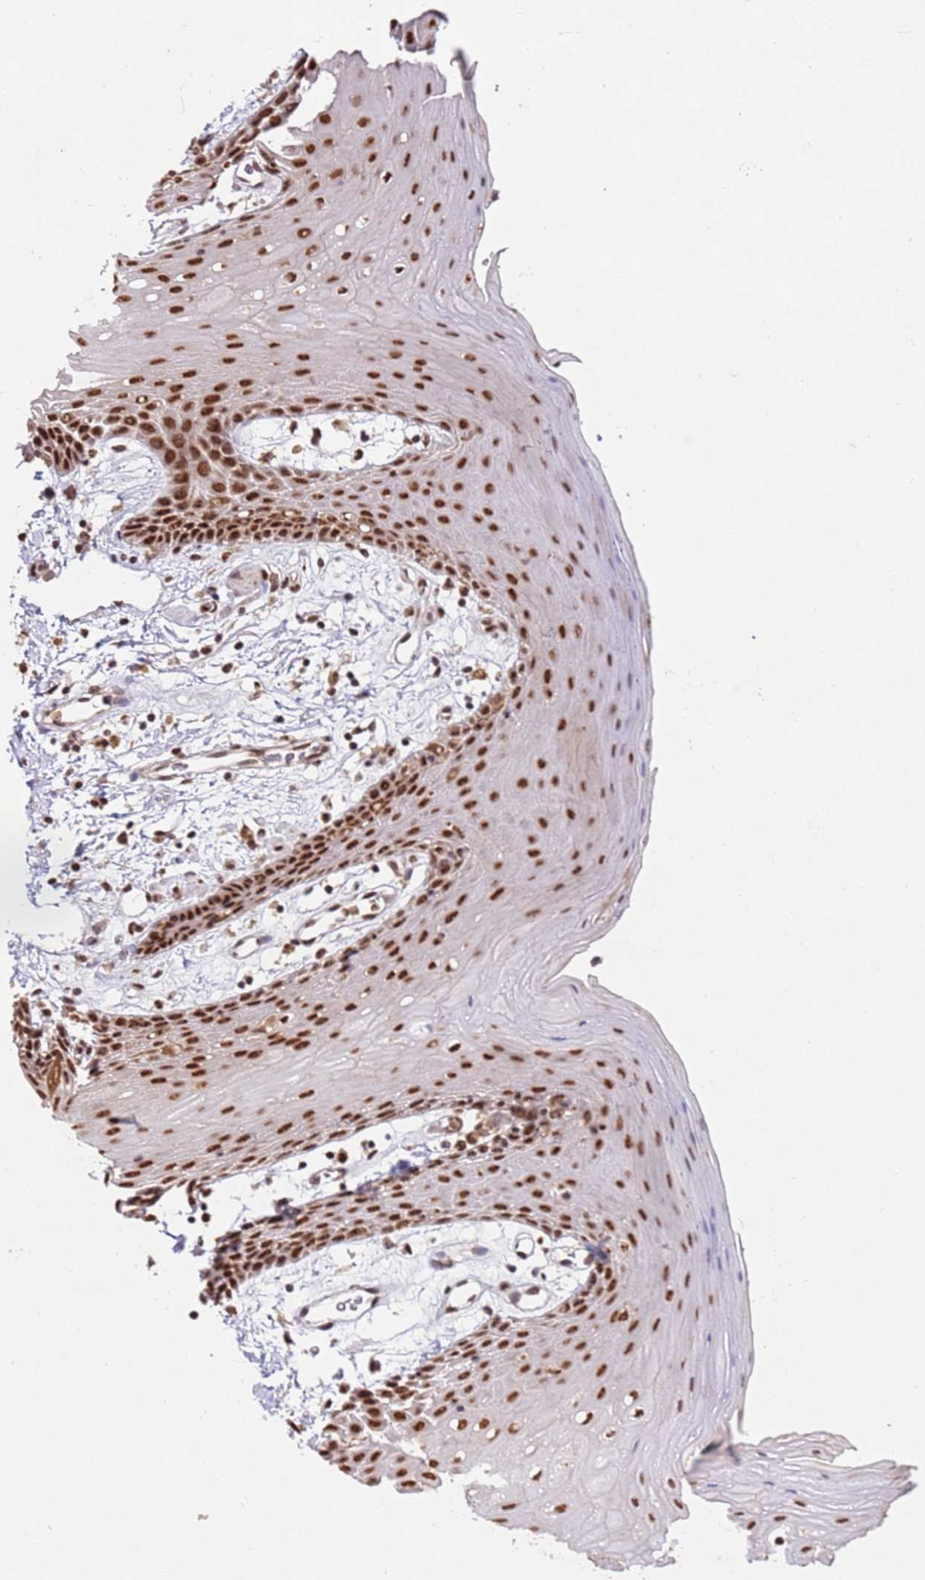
{"staining": {"intensity": "strong", "quantity": ">75%", "location": "nuclear"}, "tissue": "oral mucosa", "cell_type": "Squamous epithelial cells", "image_type": "normal", "snomed": [{"axis": "morphology", "description": "Normal tissue, NOS"}, {"axis": "topography", "description": "Oral tissue"}, {"axis": "topography", "description": "Tounge, NOS"}], "caption": "Immunohistochemical staining of normal human oral mucosa exhibits strong nuclear protein expression in about >75% of squamous epithelial cells.", "gene": "ESF1", "patient": {"sex": "female", "age": 59}}